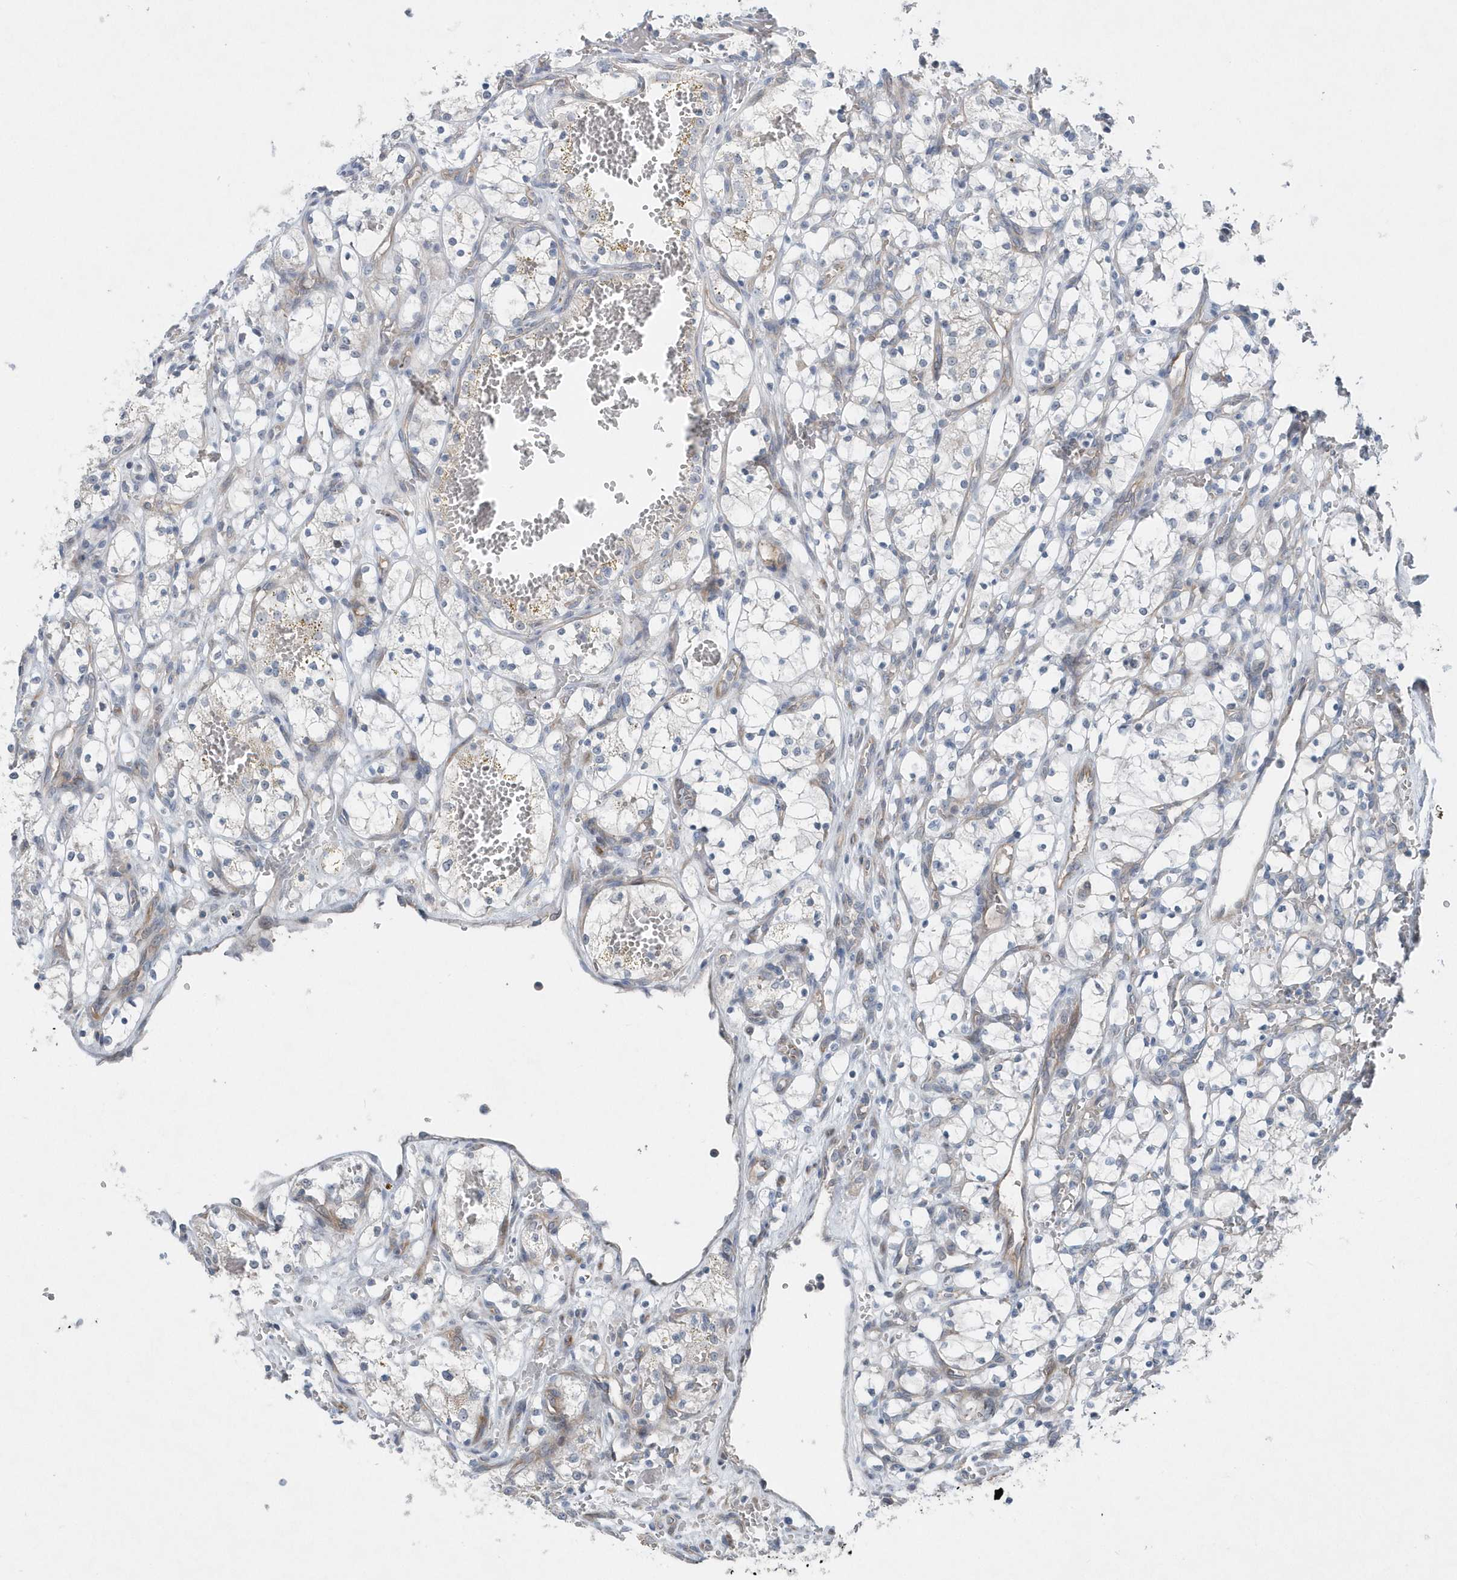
{"staining": {"intensity": "negative", "quantity": "none", "location": "none"}, "tissue": "renal cancer", "cell_type": "Tumor cells", "image_type": "cancer", "snomed": [{"axis": "morphology", "description": "Adenocarcinoma, NOS"}, {"axis": "topography", "description": "Kidney"}], "caption": "Renal cancer was stained to show a protein in brown. There is no significant positivity in tumor cells.", "gene": "MCC", "patient": {"sex": "female", "age": 69}}